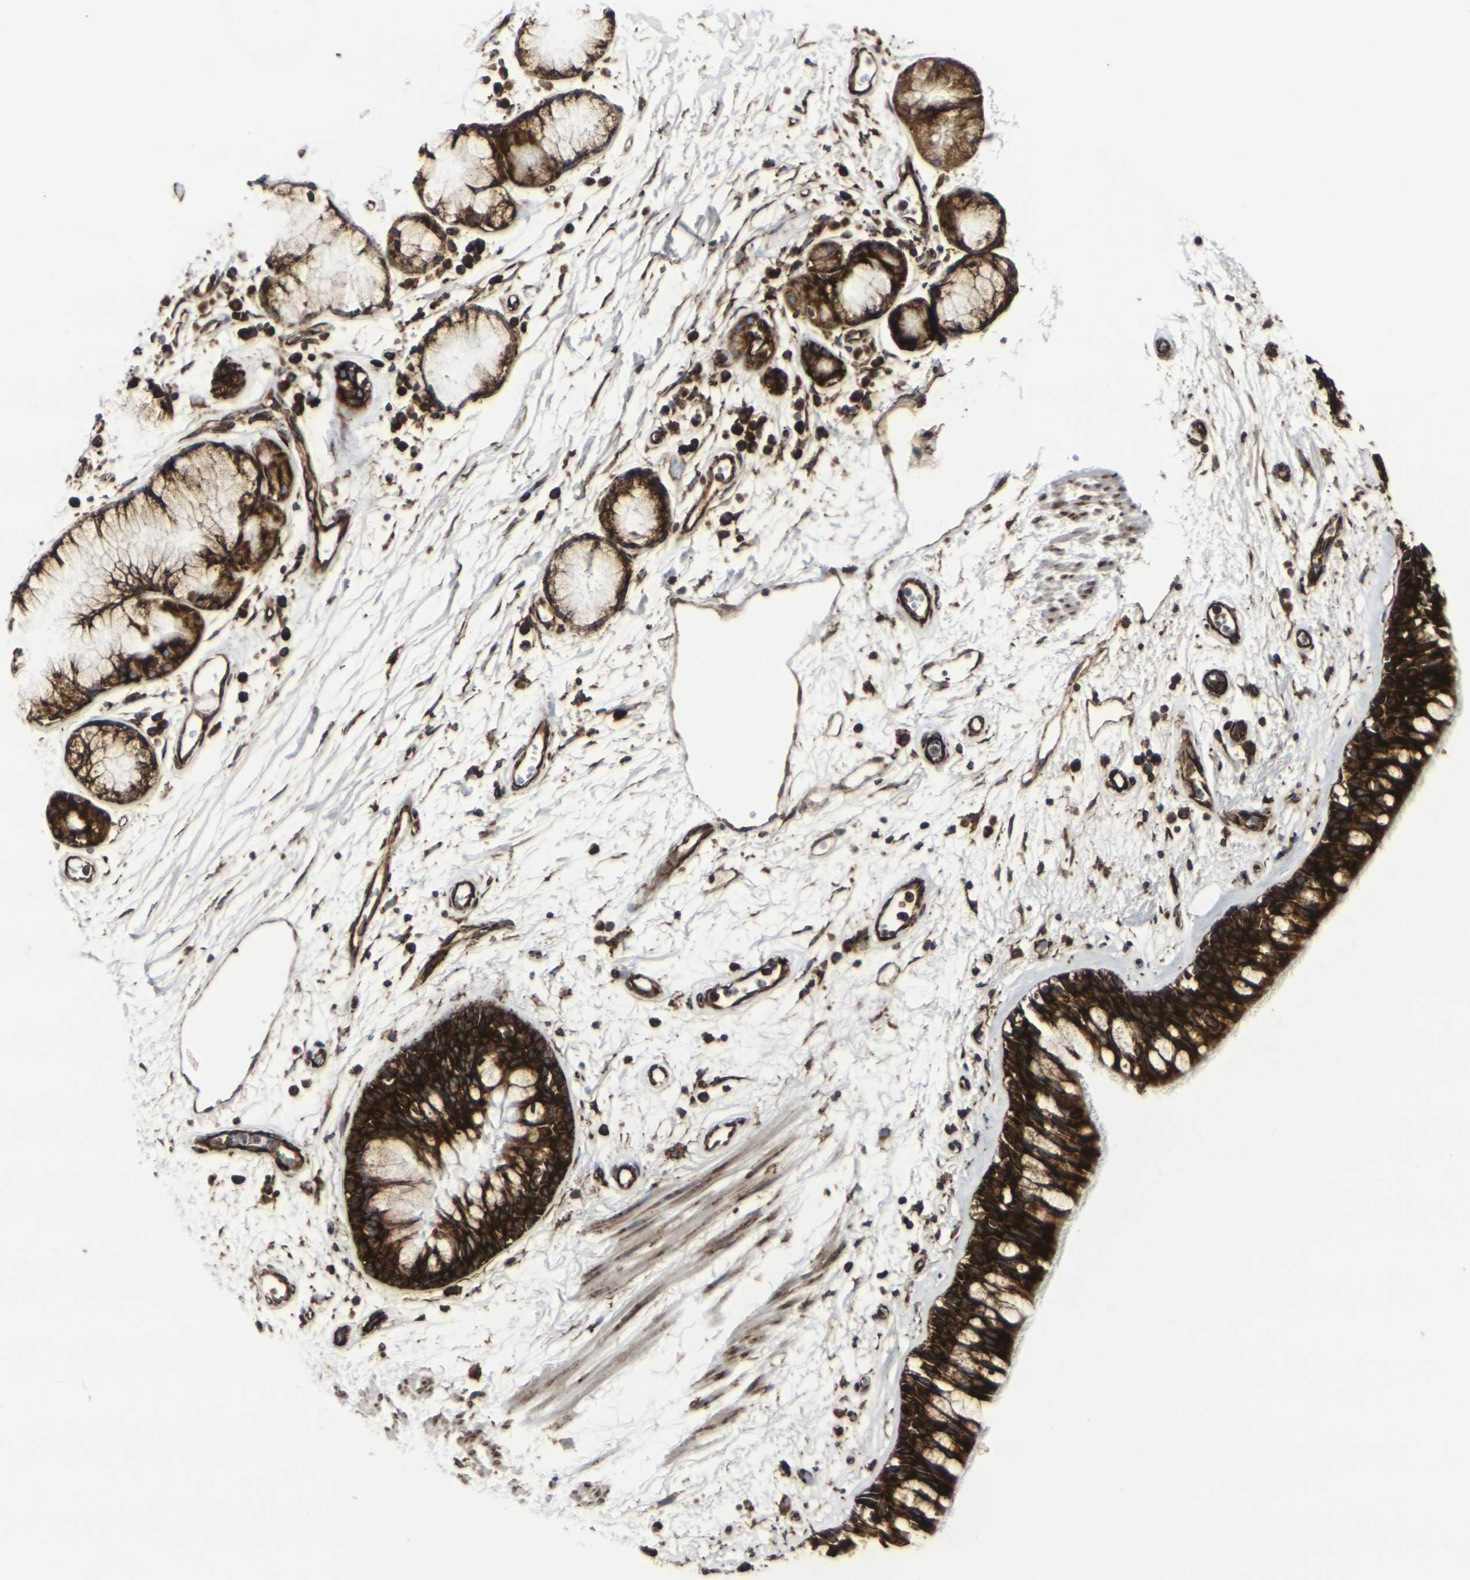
{"staining": {"intensity": "strong", "quantity": ">75%", "location": "cytoplasmic/membranous"}, "tissue": "bronchus", "cell_type": "Respiratory epithelial cells", "image_type": "normal", "snomed": [{"axis": "morphology", "description": "Normal tissue, NOS"}, {"axis": "morphology", "description": "Adenocarcinoma, NOS"}, {"axis": "topography", "description": "Bronchus"}, {"axis": "topography", "description": "Lung"}], "caption": "A brown stain highlights strong cytoplasmic/membranous staining of a protein in respiratory epithelial cells of benign bronchus. The protein is stained brown, and the nuclei are stained in blue (DAB IHC with brightfield microscopy, high magnification).", "gene": "MARCHF2", "patient": {"sex": "female", "age": 54}}